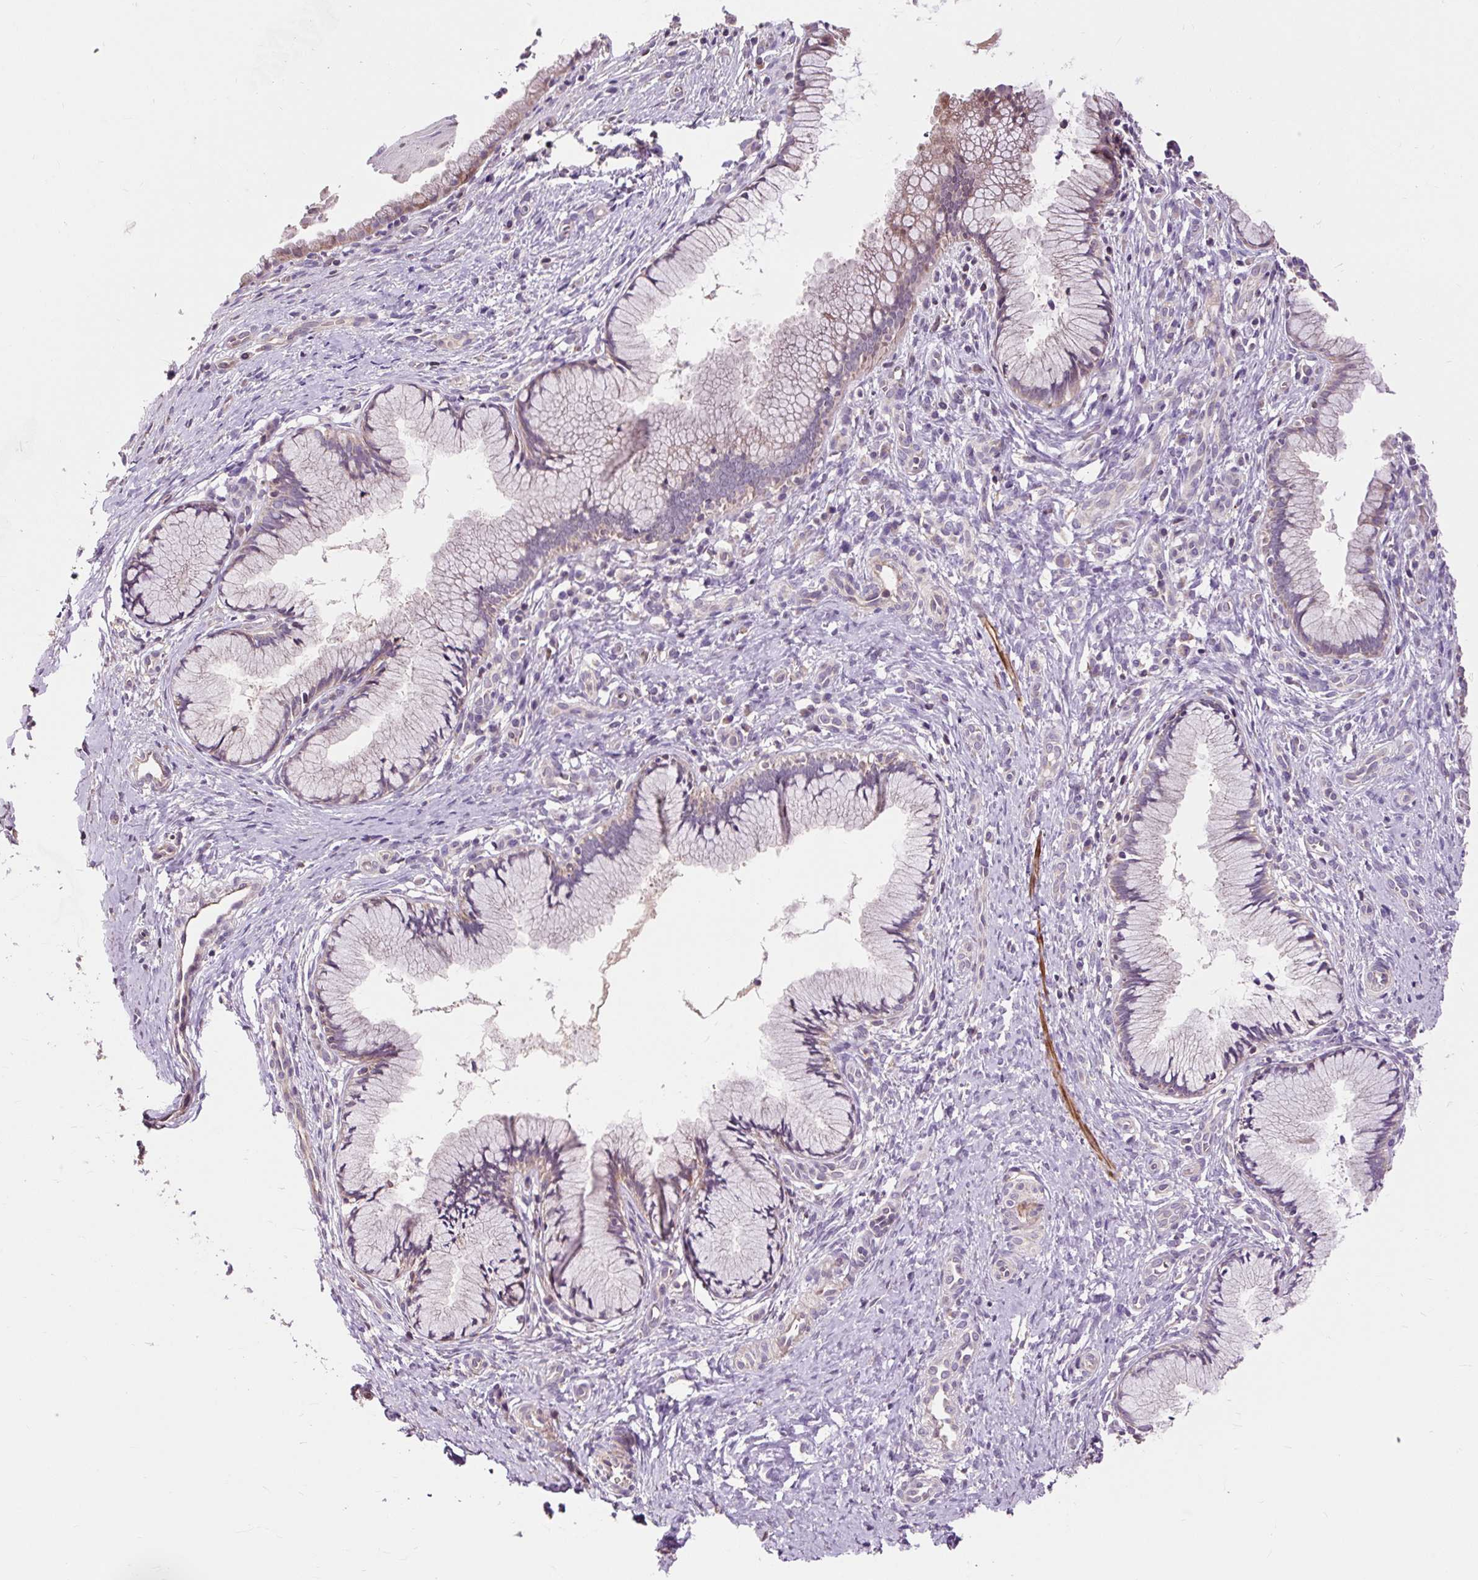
{"staining": {"intensity": "moderate", "quantity": "<25%", "location": "cytoplasmic/membranous"}, "tissue": "cervix", "cell_type": "Glandular cells", "image_type": "normal", "snomed": [{"axis": "morphology", "description": "Normal tissue, NOS"}, {"axis": "topography", "description": "Cervix"}], "caption": "Cervix stained for a protein (brown) reveals moderate cytoplasmic/membranous positive expression in about <25% of glandular cells.", "gene": "PRIMPOL", "patient": {"sex": "female", "age": 36}}